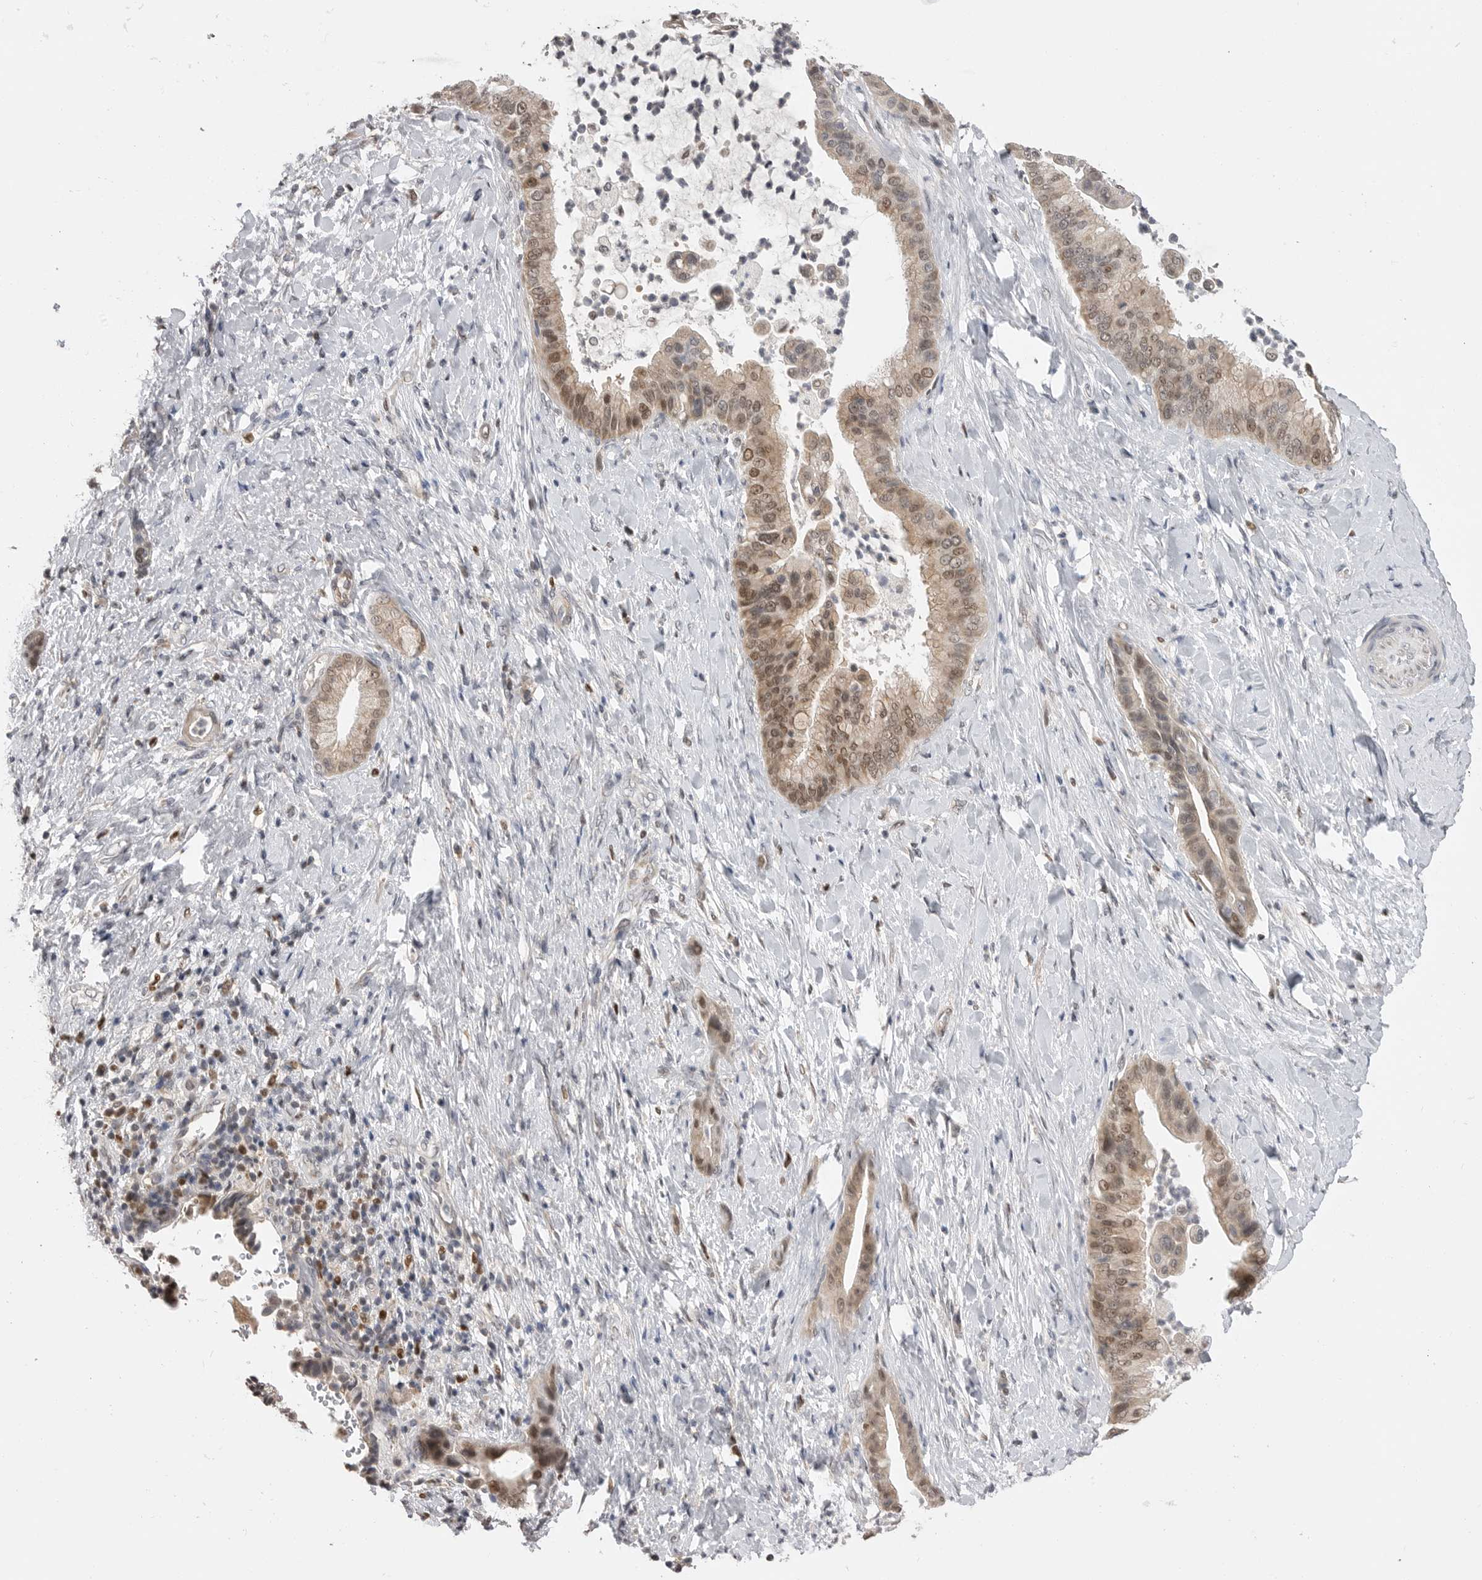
{"staining": {"intensity": "moderate", "quantity": ">75%", "location": "cytoplasmic/membranous,nuclear"}, "tissue": "liver cancer", "cell_type": "Tumor cells", "image_type": "cancer", "snomed": [{"axis": "morphology", "description": "Cholangiocarcinoma"}, {"axis": "topography", "description": "Liver"}], "caption": "Protein staining reveals moderate cytoplasmic/membranous and nuclear positivity in about >75% of tumor cells in liver cholangiocarcinoma.", "gene": "SMARCC1", "patient": {"sex": "female", "age": 54}}